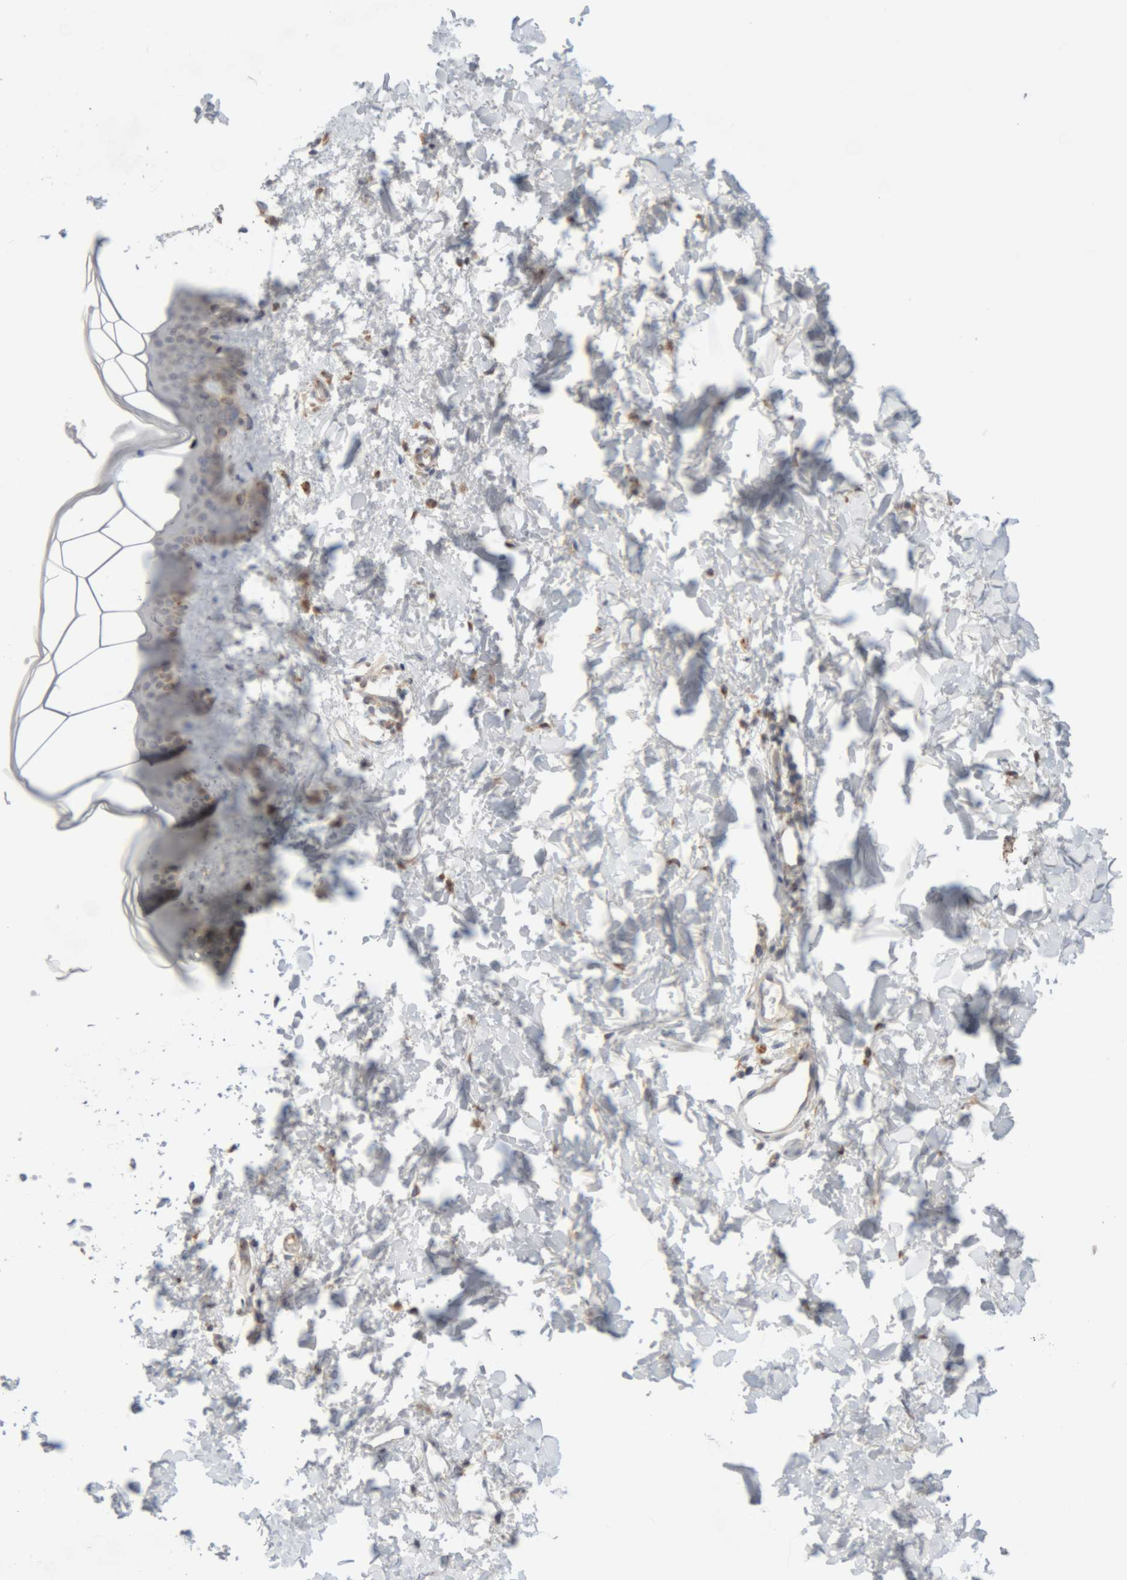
{"staining": {"intensity": "moderate", "quantity": ">75%", "location": "cytoplasmic/membranous"}, "tissue": "skin", "cell_type": "Fibroblasts", "image_type": "normal", "snomed": [{"axis": "morphology", "description": "Normal tissue, NOS"}, {"axis": "topography", "description": "Skin"}], "caption": "High-magnification brightfield microscopy of benign skin stained with DAB (brown) and counterstained with hematoxylin (blue). fibroblasts exhibit moderate cytoplasmic/membranous positivity is appreciated in about>75% of cells. Using DAB (3,3'-diaminobenzidine) (brown) and hematoxylin (blue) stains, captured at high magnification using brightfield microscopy.", "gene": "RPN2", "patient": {"sex": "female", "age": 46}}